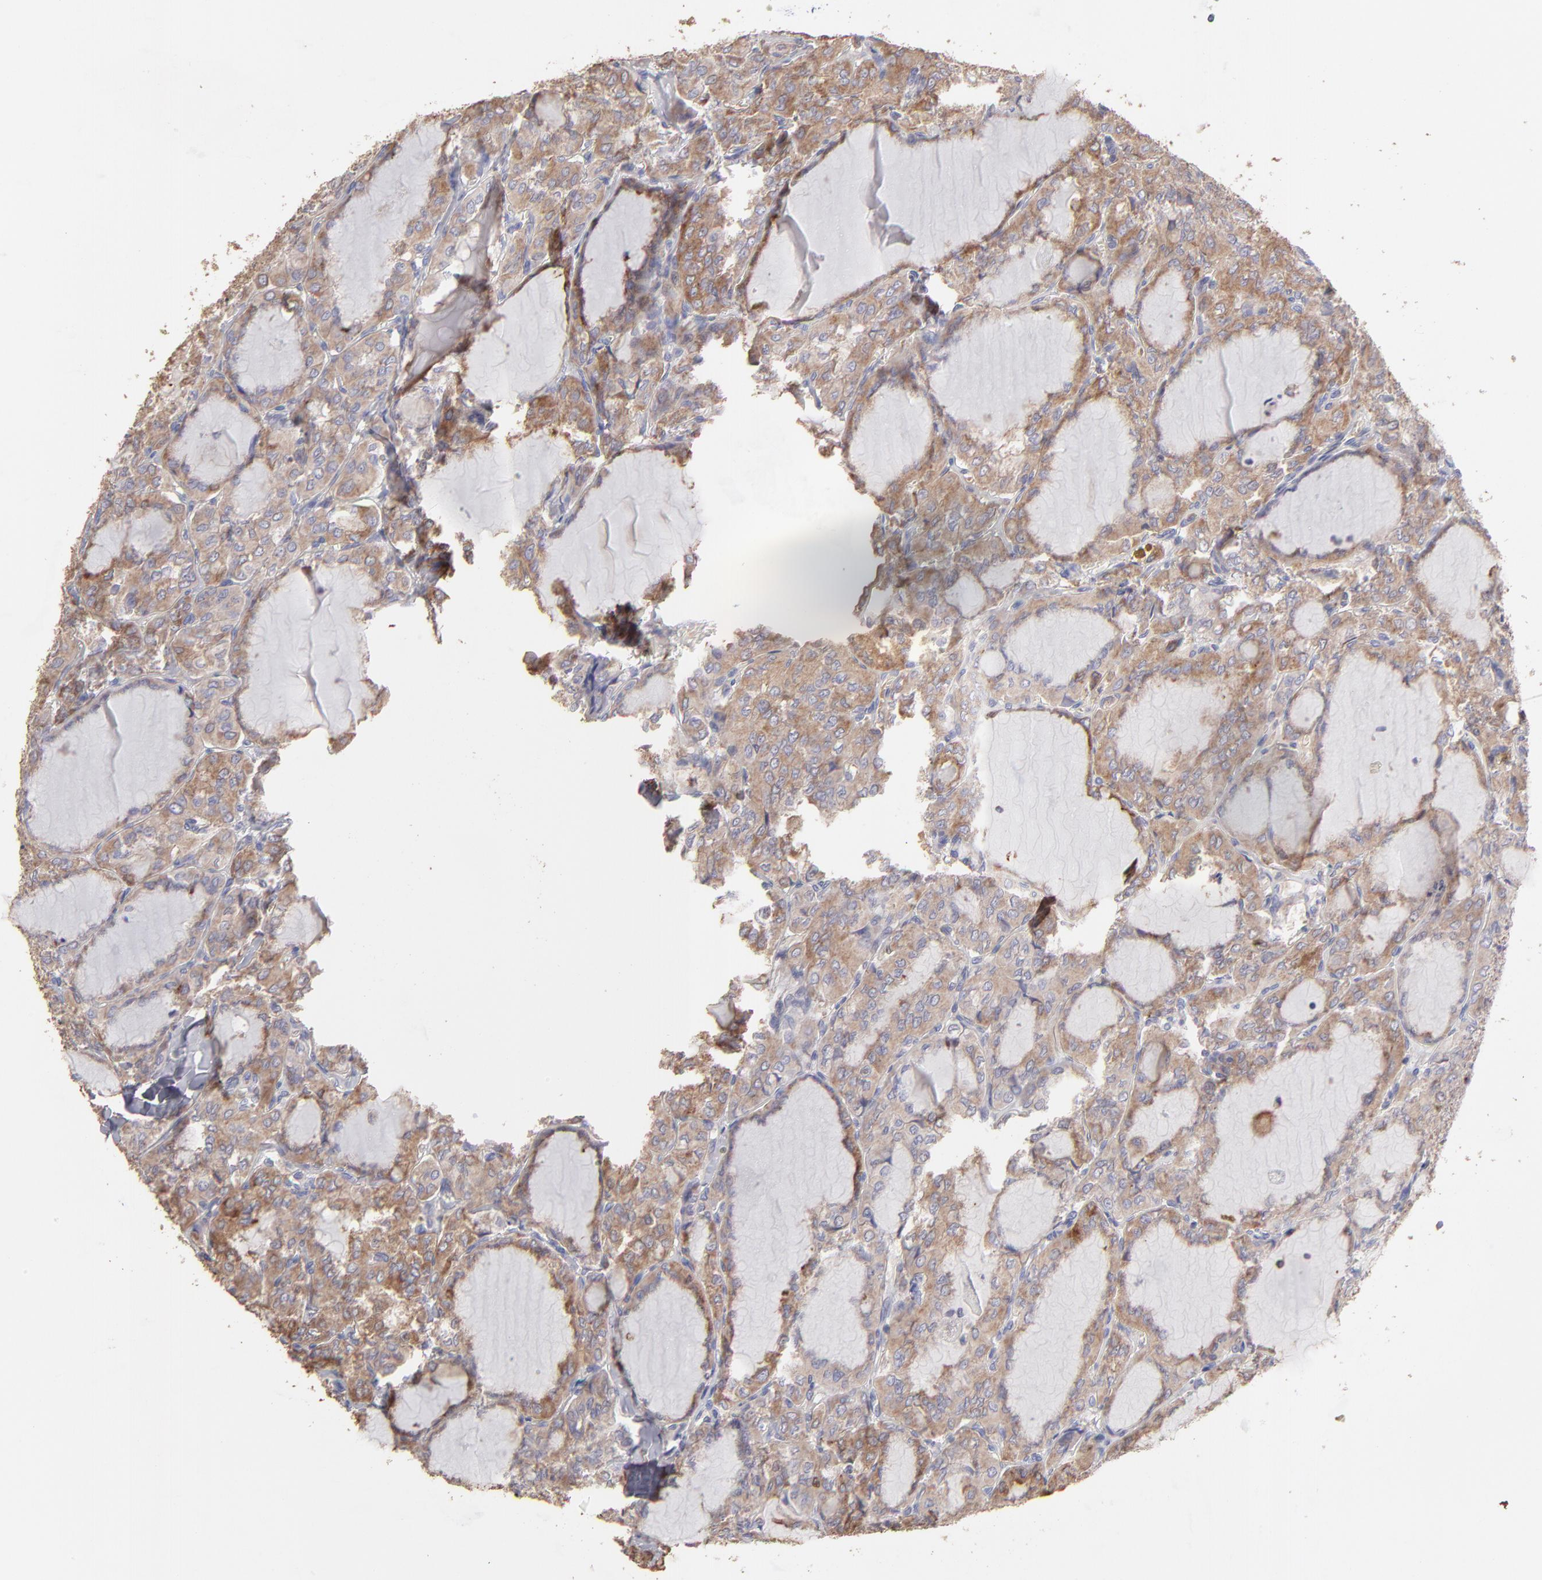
{"staining": {"intensity": "moderate", "quantity": ">75%", "location": "cytoplasmic/membranous"}, "tissue": "thyroid cancer", "cell_type": "Tumor cells", "image_type": "cancer", "snomed": [{"axis": "morphology", "description": "Papillary adenocarcinoma, NOS"}, {"axis": "topography", "description": "Thyroid gland"}], "caption": "High-magnification brightfield microscopy of thyroid cancer (papillary adenocarcinoma) stained with DAB (3,3'-diaminobenzidine) (brown) and counterstained with hematoxylin (blue). tumor cells exhibit moderate cytoplasmic/membranous expression is identified in about>75% of cells.", "gene": "CALR", "patient": {"sex": "male", "age": 20}}